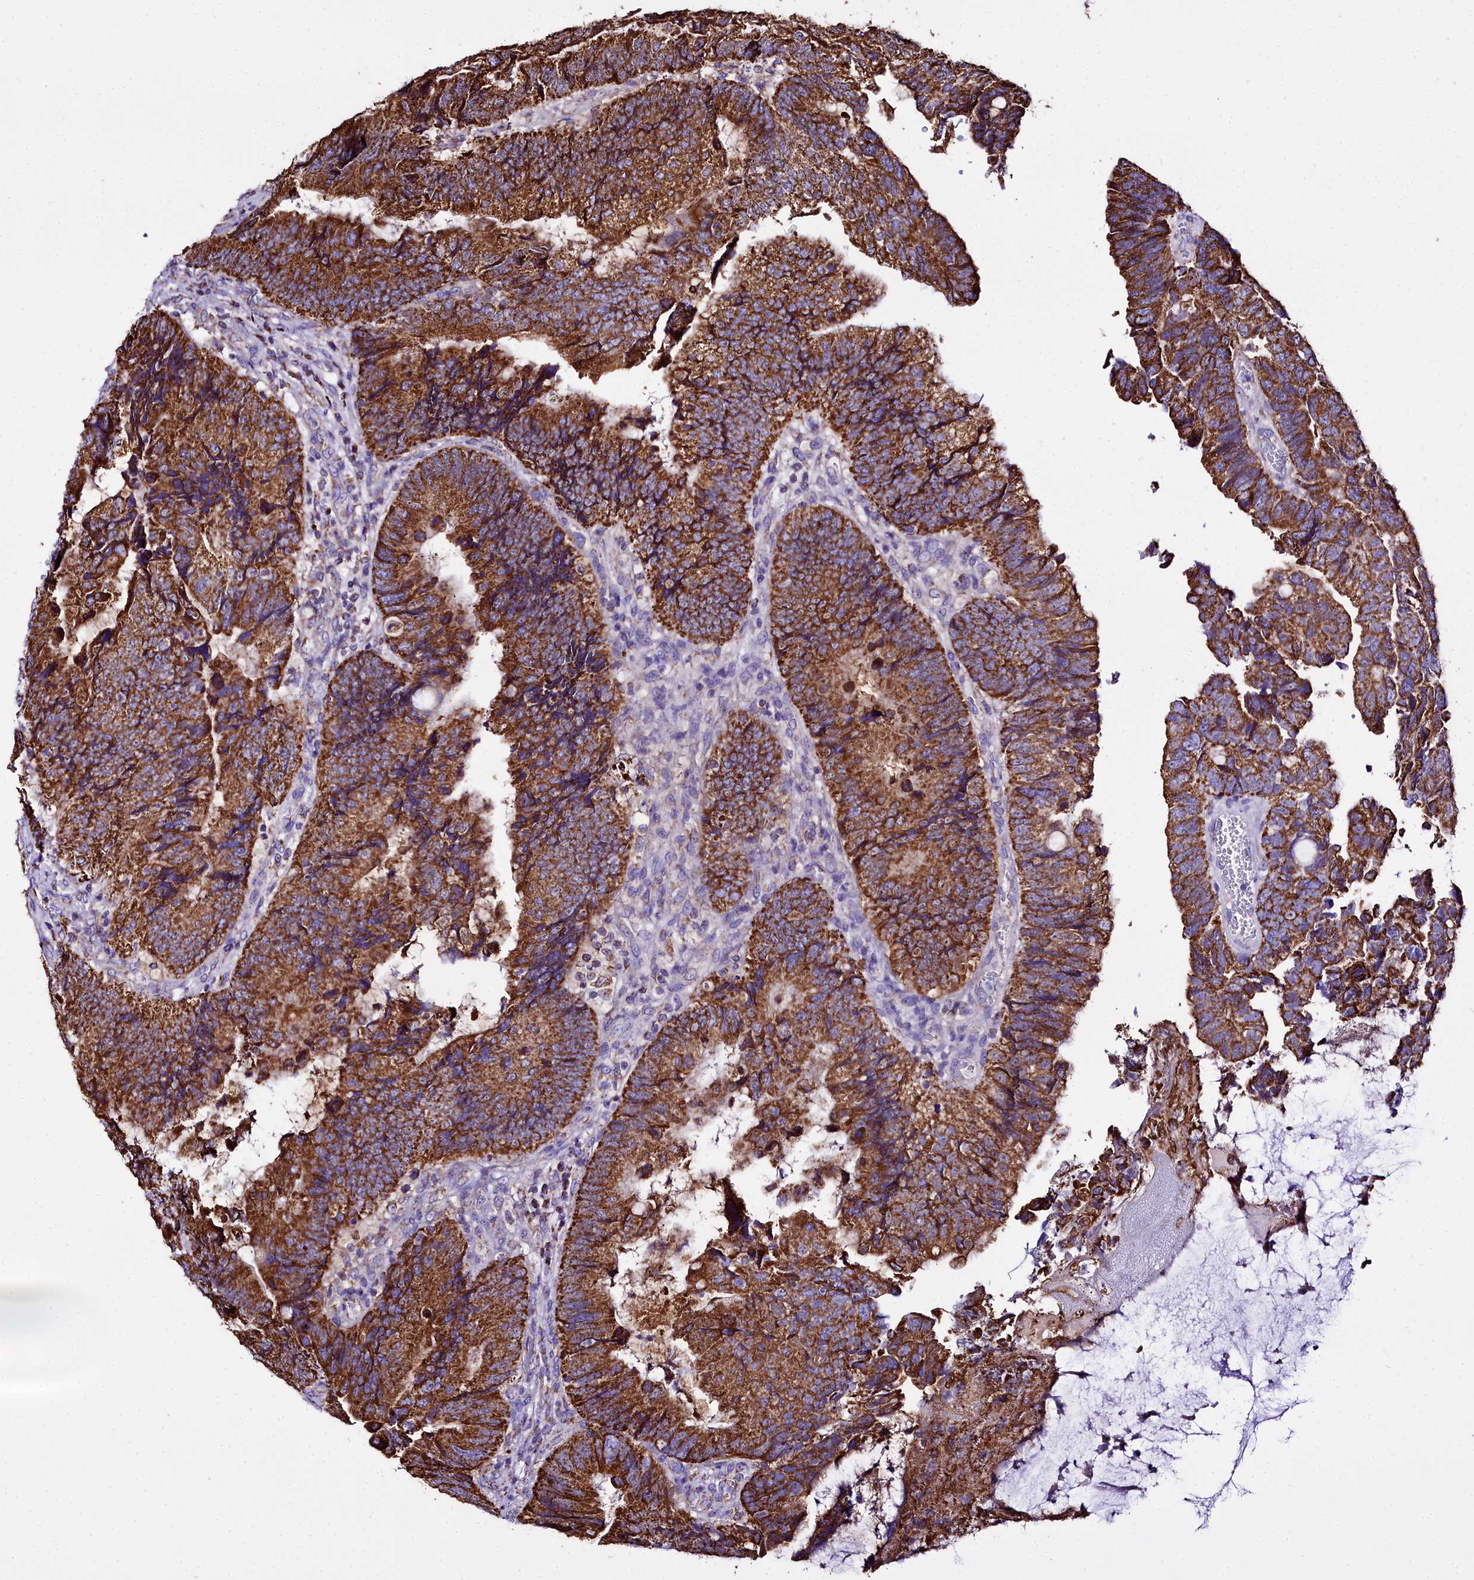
{"staining": {"intensity": "strong", "quantity": ">75%", "location": "cytoplasmic/membranous"}, "tissue": "colorectal cancer", "cell_type": "Tumor cells", "image_type": "cancer", "snomed": [{"axis": "morphology", "description": "Adenocarcinoma, NOS"}, {"axis": "topography", "description": "Colon"}], "caption": "The immunohistochemical stain labels strong cytoplasmic/membranous positivity in tumor cells of colorectal cancer tissue. (DAB IHC, brown staining for protein, blue staining for nuclei).", "gene": "WDFY3", "patient": {"sex": "female", "age": 67}}